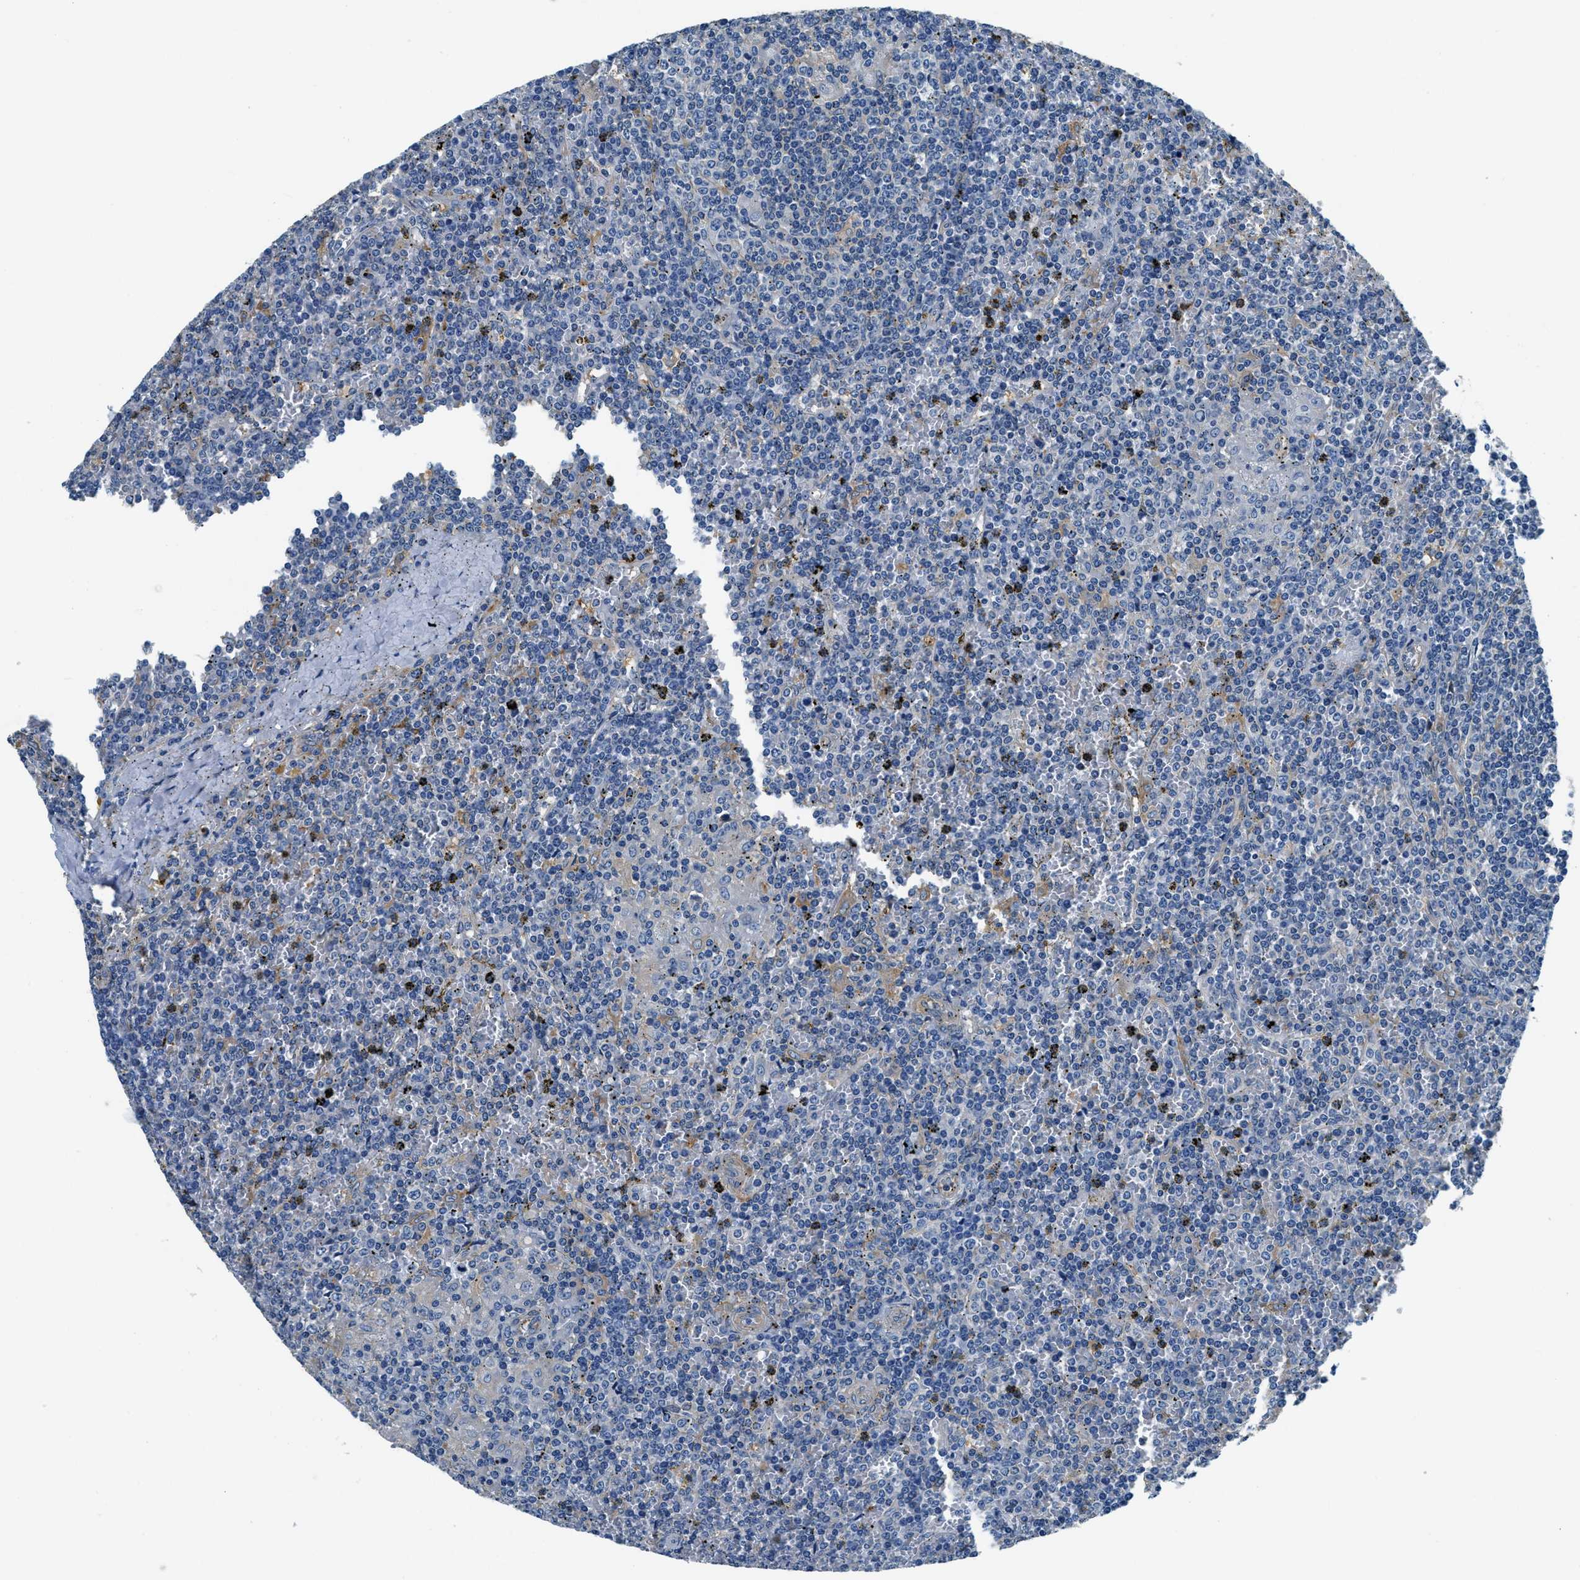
{"staining": {"intensity": "negative", "quantity": "none", "location": "none"}, "tissue": "lymphoma", "cell_type": "Tumor cells", "image_type": "cancer", "snomed": [{"axis": "morphology", "description": "Malignant lymphoma, non-Hodgkin's type, Low grade"}, {"axis": "topography", "description": "Spleen"}], "caption": "This is an immunohistochemistry (IHC) image of human lymphoma. There is no staining in tumor cells.", "gene": "TWF1", "patient": {"sex": "female", "age": 19}}